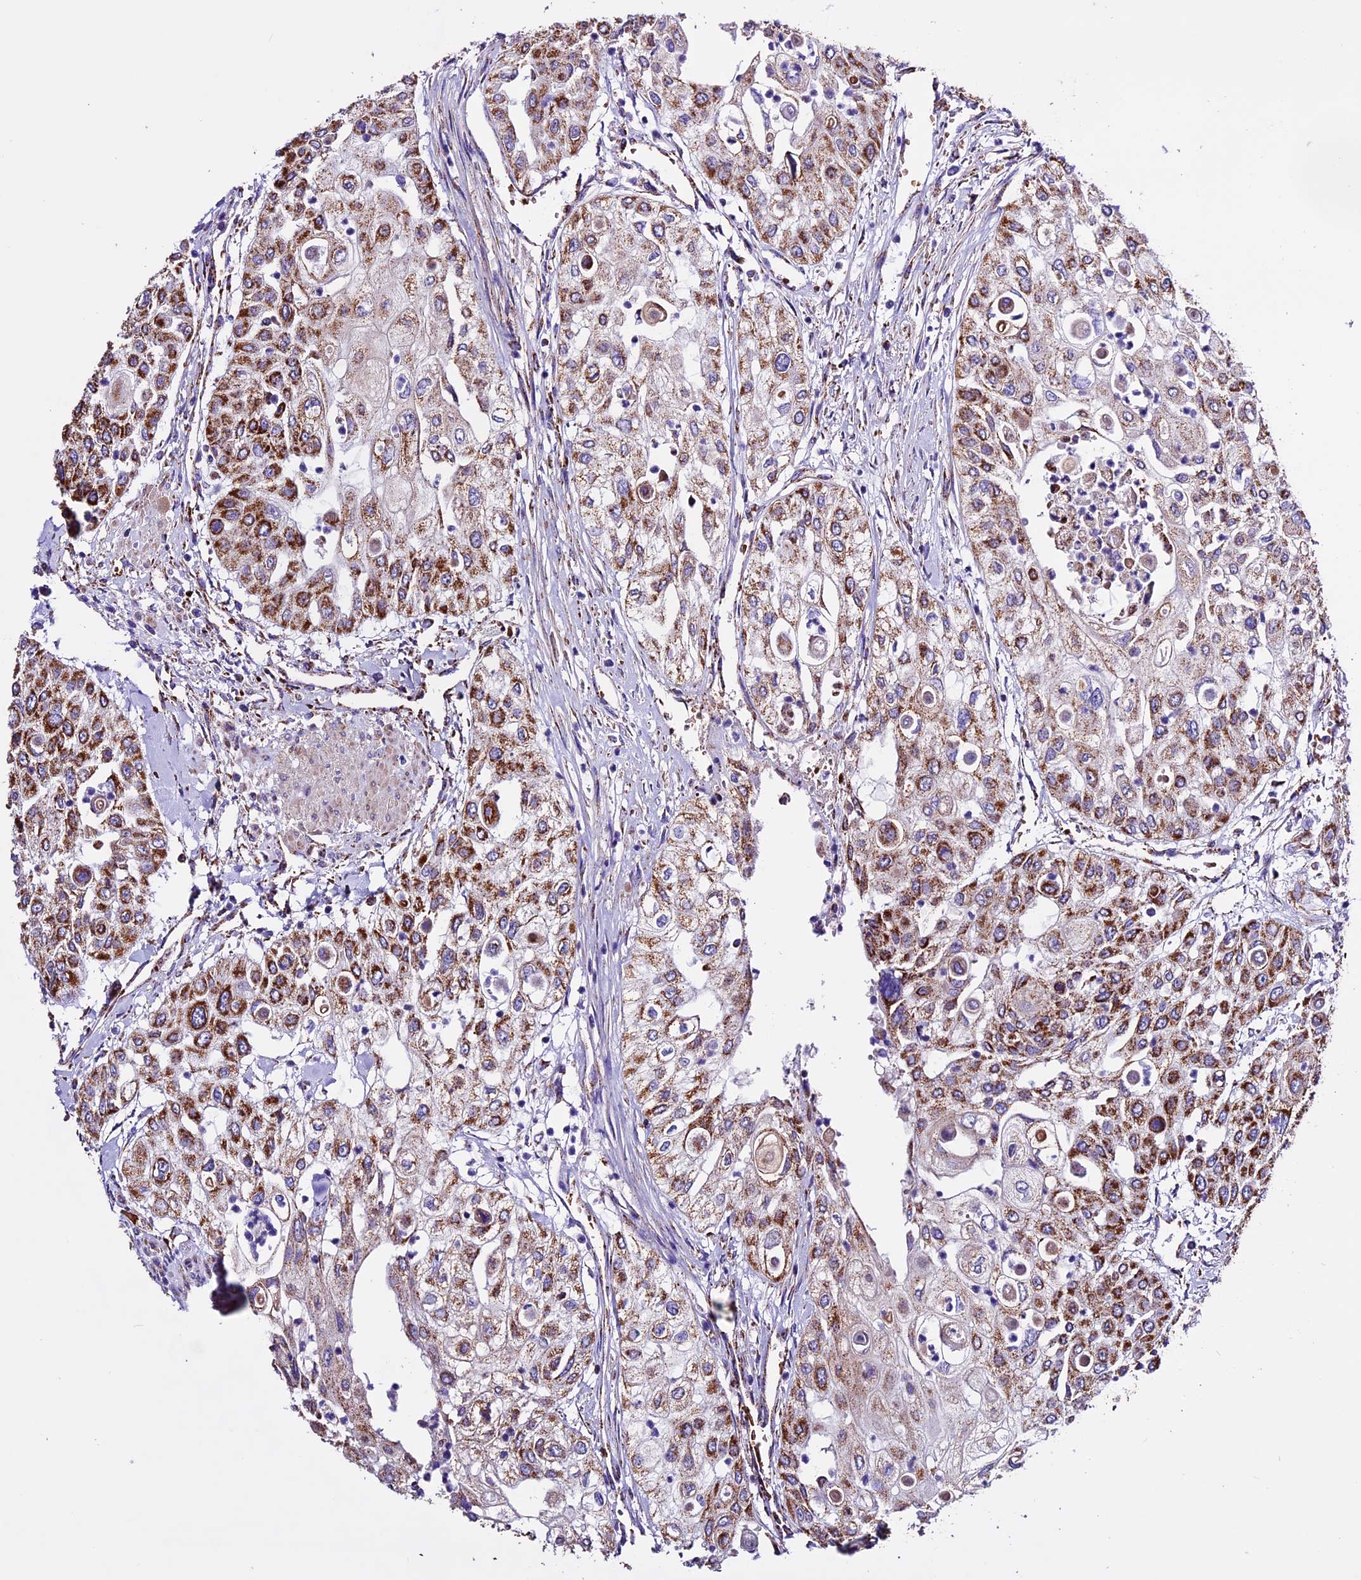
{"staining": {"intensity": "strong", "quantity": "25%-75%", "location": "cytoplasmic/membranous"}, "tissue": "urothelial cancer", "cell_type": "Tumor cells", "image_type": "cancer", "snomed": [{"axis": "morphology", "description": "Urothelial carcinoma, High grade"}, {"axis": "topography", "description": "Urinary bladder"}], "caption": "IHC (DAB) staining of human urothelial carcinoma (high-grade) shows strong cytoplasmic/membranous protein positivity in about 25%-75% of tumor cells. (brown staining indicates protein expression, while blue staining denotes nuclei).", "gene": "CX3CL1", "patient": {"sex": "female", "age": 79}}